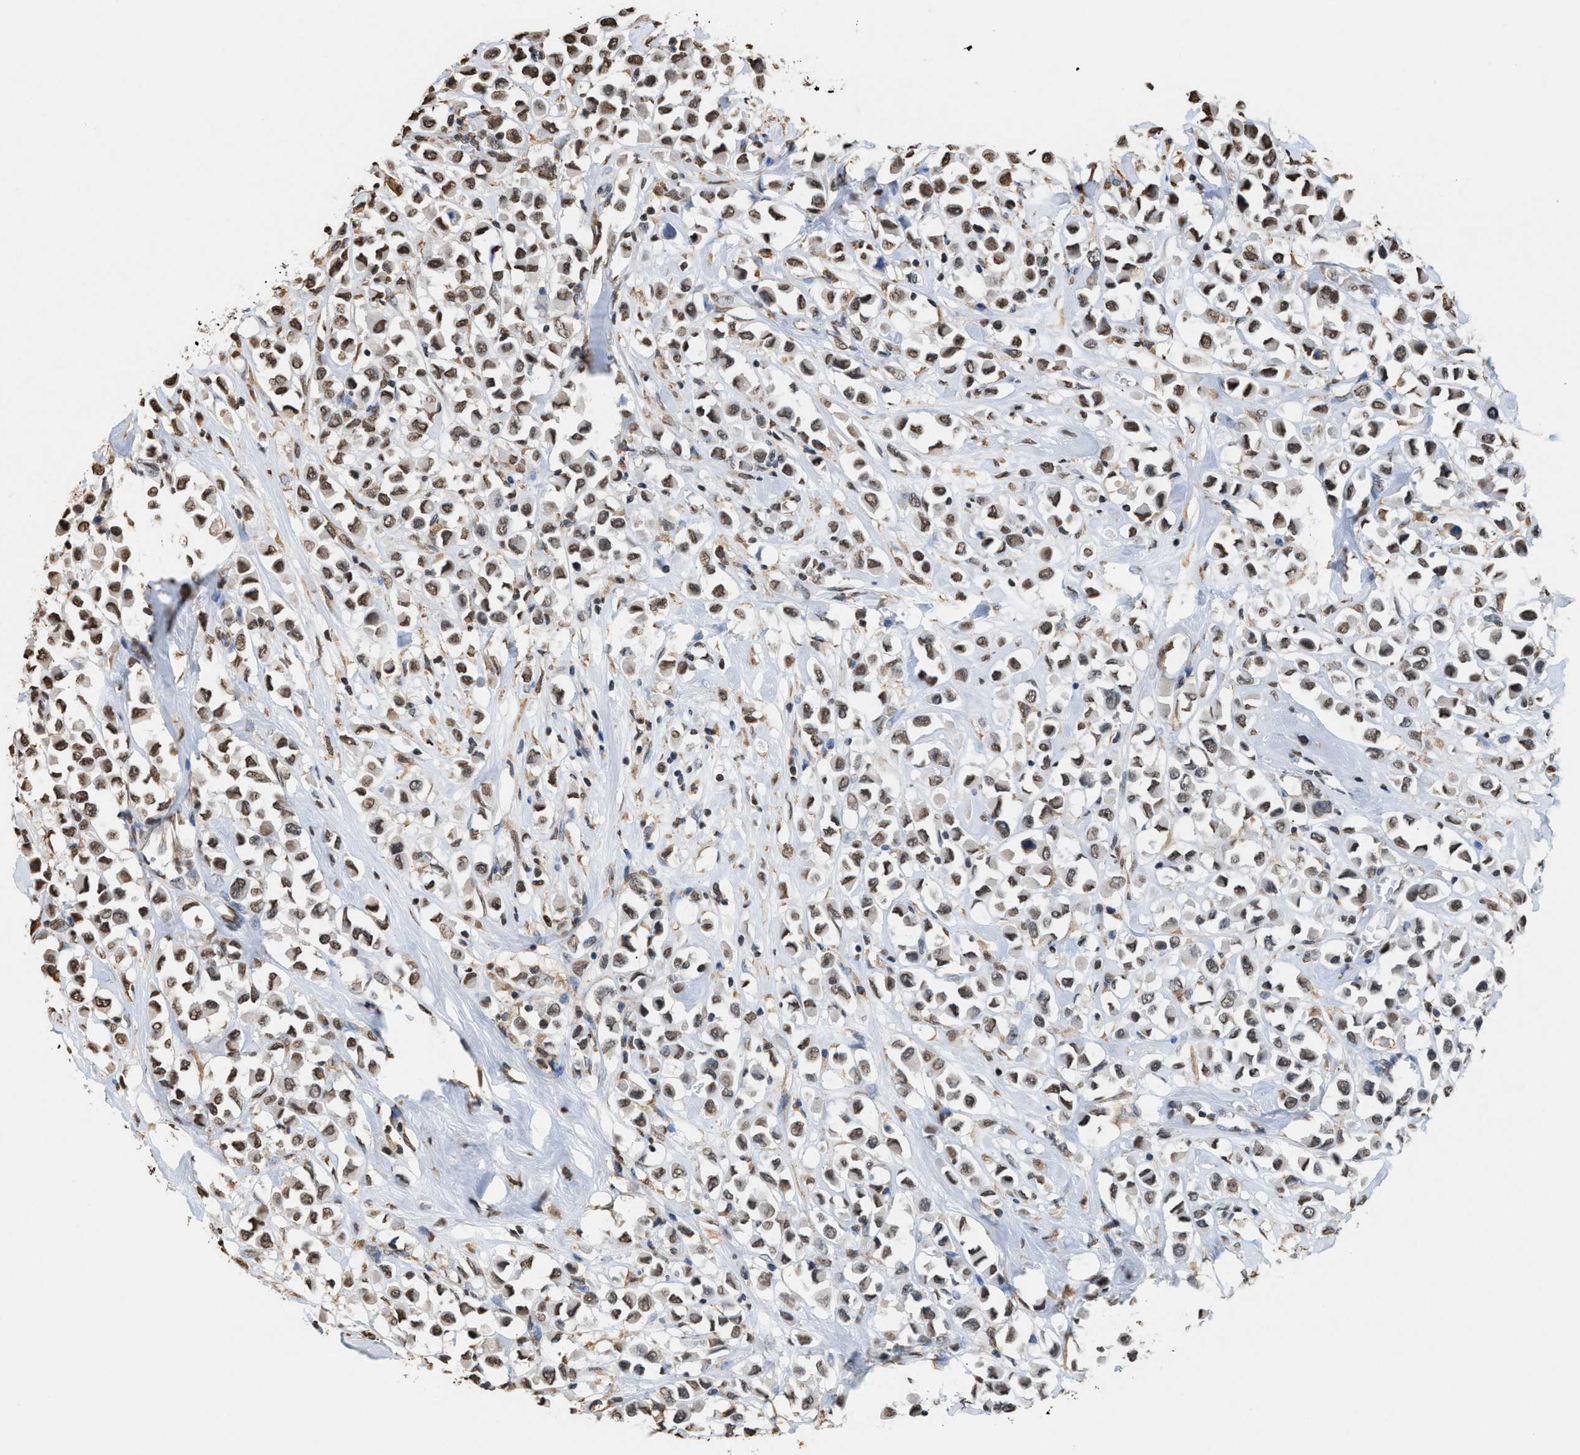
{"staining": {"intensity": "moderate", "quantity": "25%-75%", "location": "nuclear"}, "tissue": "breast cancer", "cell_type": "Tumor cells", "image_type": "cancer", "snomed": [{"axis": "morphology", "description": "Duct carcinoma"}, {"axis": "topography", "description": "Breast"}], "caption": "A brown stain labels moderate nuclear positivity of a protein in intraductal carcinoma (breast) tumor cells. (brown staining indicates protein expression, while blue staining denotes nuclei).", "gene": "NUP88", "patient": {"sex": "female", "age": 61}}